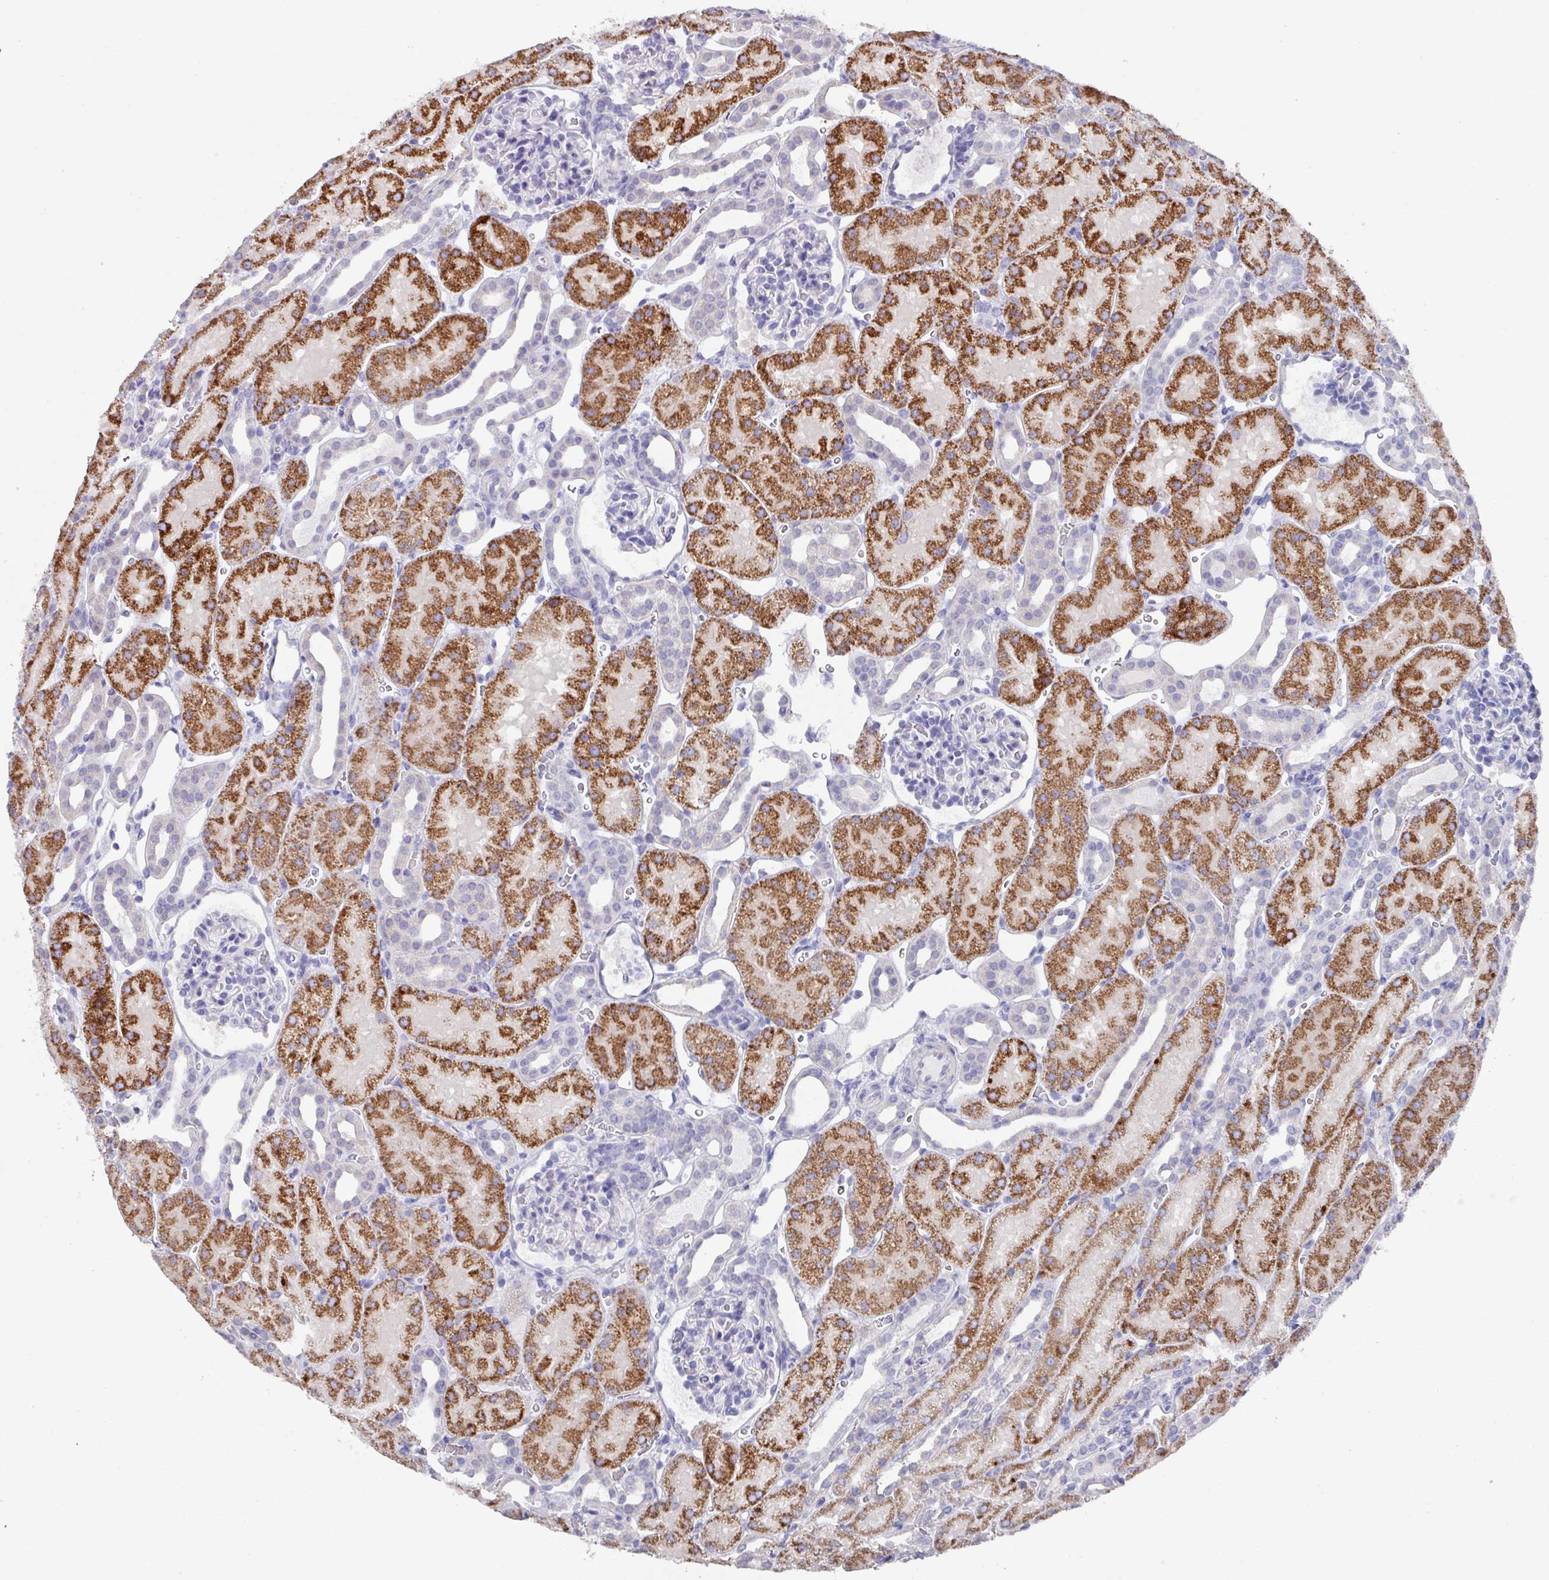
{"staining": {"intensity": "negative", "quantity": "none", "location": "none"}, "tissue": "kidney", "cell_type": "Cells in glomeruli", "image_type": "normal", "snomed": [{"axis": "morphology", "description": "Normal tissue, NOS"}, {"axis": "topography", "description": "Kidney"}], "caption": "Photomicrograph shows no protein staining in cells in glomeruli of unremarkable kidney.", "gene": "DAZ1", "patient": {"sex": "male", "age": 2}}